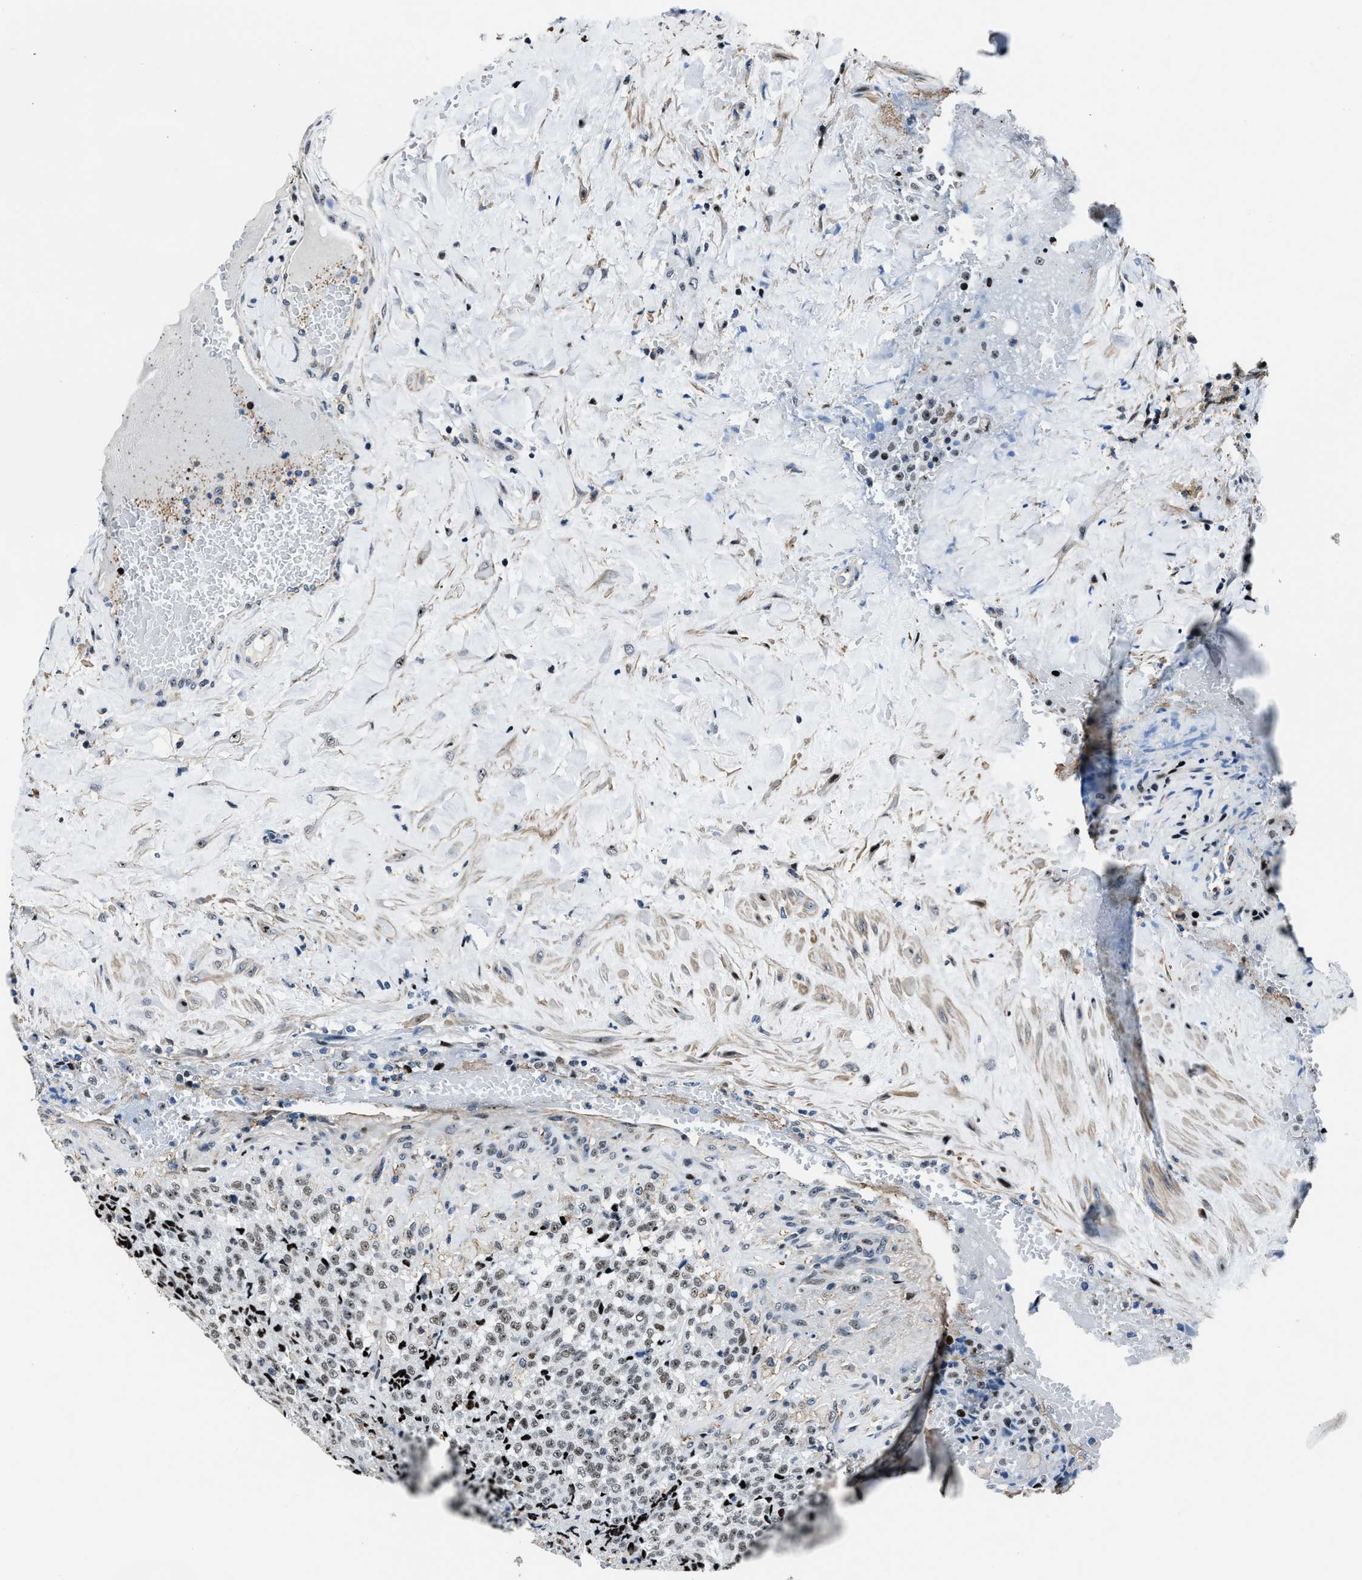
{"staining": {"intensity": "weak", "quantity": ">75%", "location": "nuclear"}, "tissue": "testis cancer", "cell_type": "Tumor cells", "image_type": "cancer", "snomed": [{"axis": "morphology", "description": "Seminoma, NOS"}, {"axis": "topography", "description": "Testis"}], "caption": "This is an image of immunohistochemistry (IHC) staining of testis cancer (seminoma), which shows weak positivity in the nuclear of tumor cells.", "gene": "PPIE", "patient": {"sex": "male", "age": 59}}